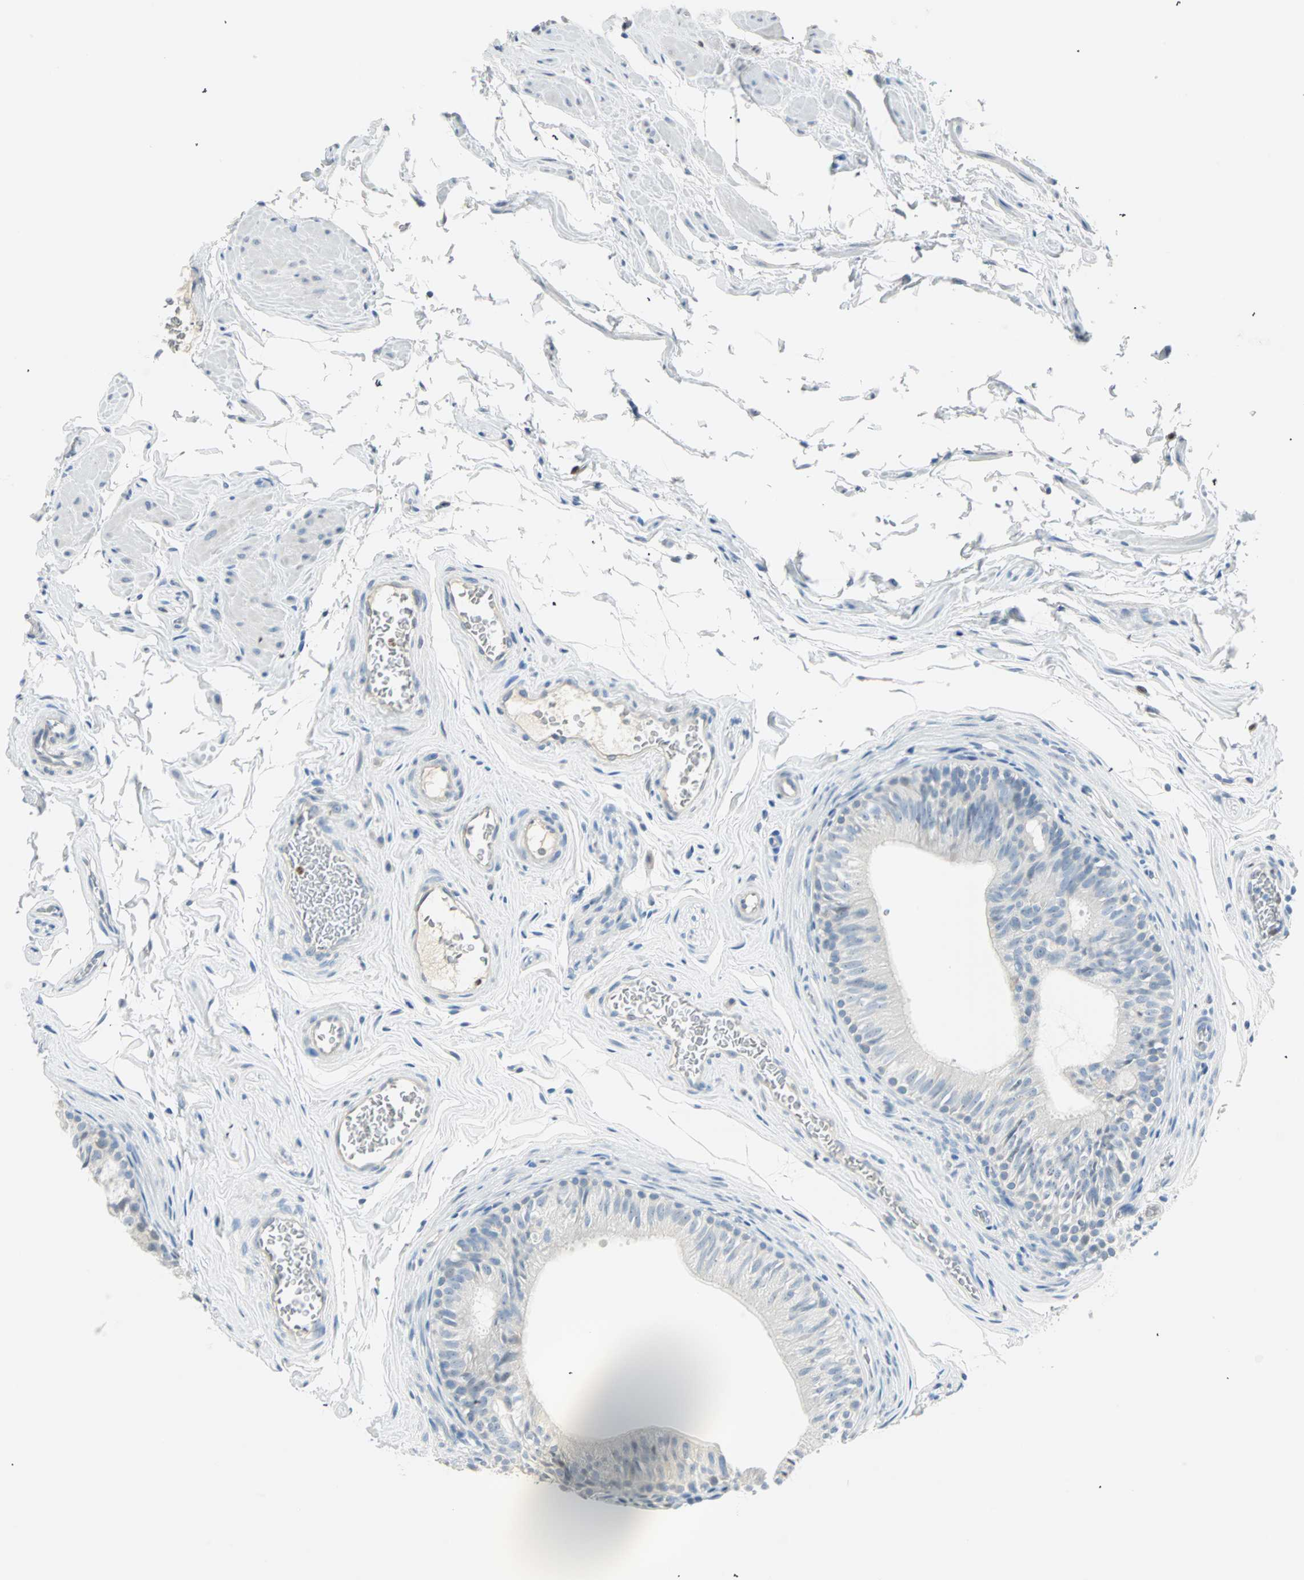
{"staining": {"intensity": "negative", "quantity": "none", "location": "none"}, "tissue": "epididymis", "cell_type": "Glandular cells", "image_type": "normal", "snomed": [{"axis": "morphology", "description": "Normal tissue, NOS"}, {"axis": "topography", "description": "Testis"}, {"axis": "topography", "description": "Epididymis"}], "caption": "DAB (3,3'-diaminobenzidine) immunohistochemical staining of unremarkable human epididymis displays no significant expression in glandular cells. (DAB immunohistochemistry (IHC) visualized using brightfield microscopy, high magnification).", "gene": "MLLT10", "patient": {"sex": "male", "age": 36}}